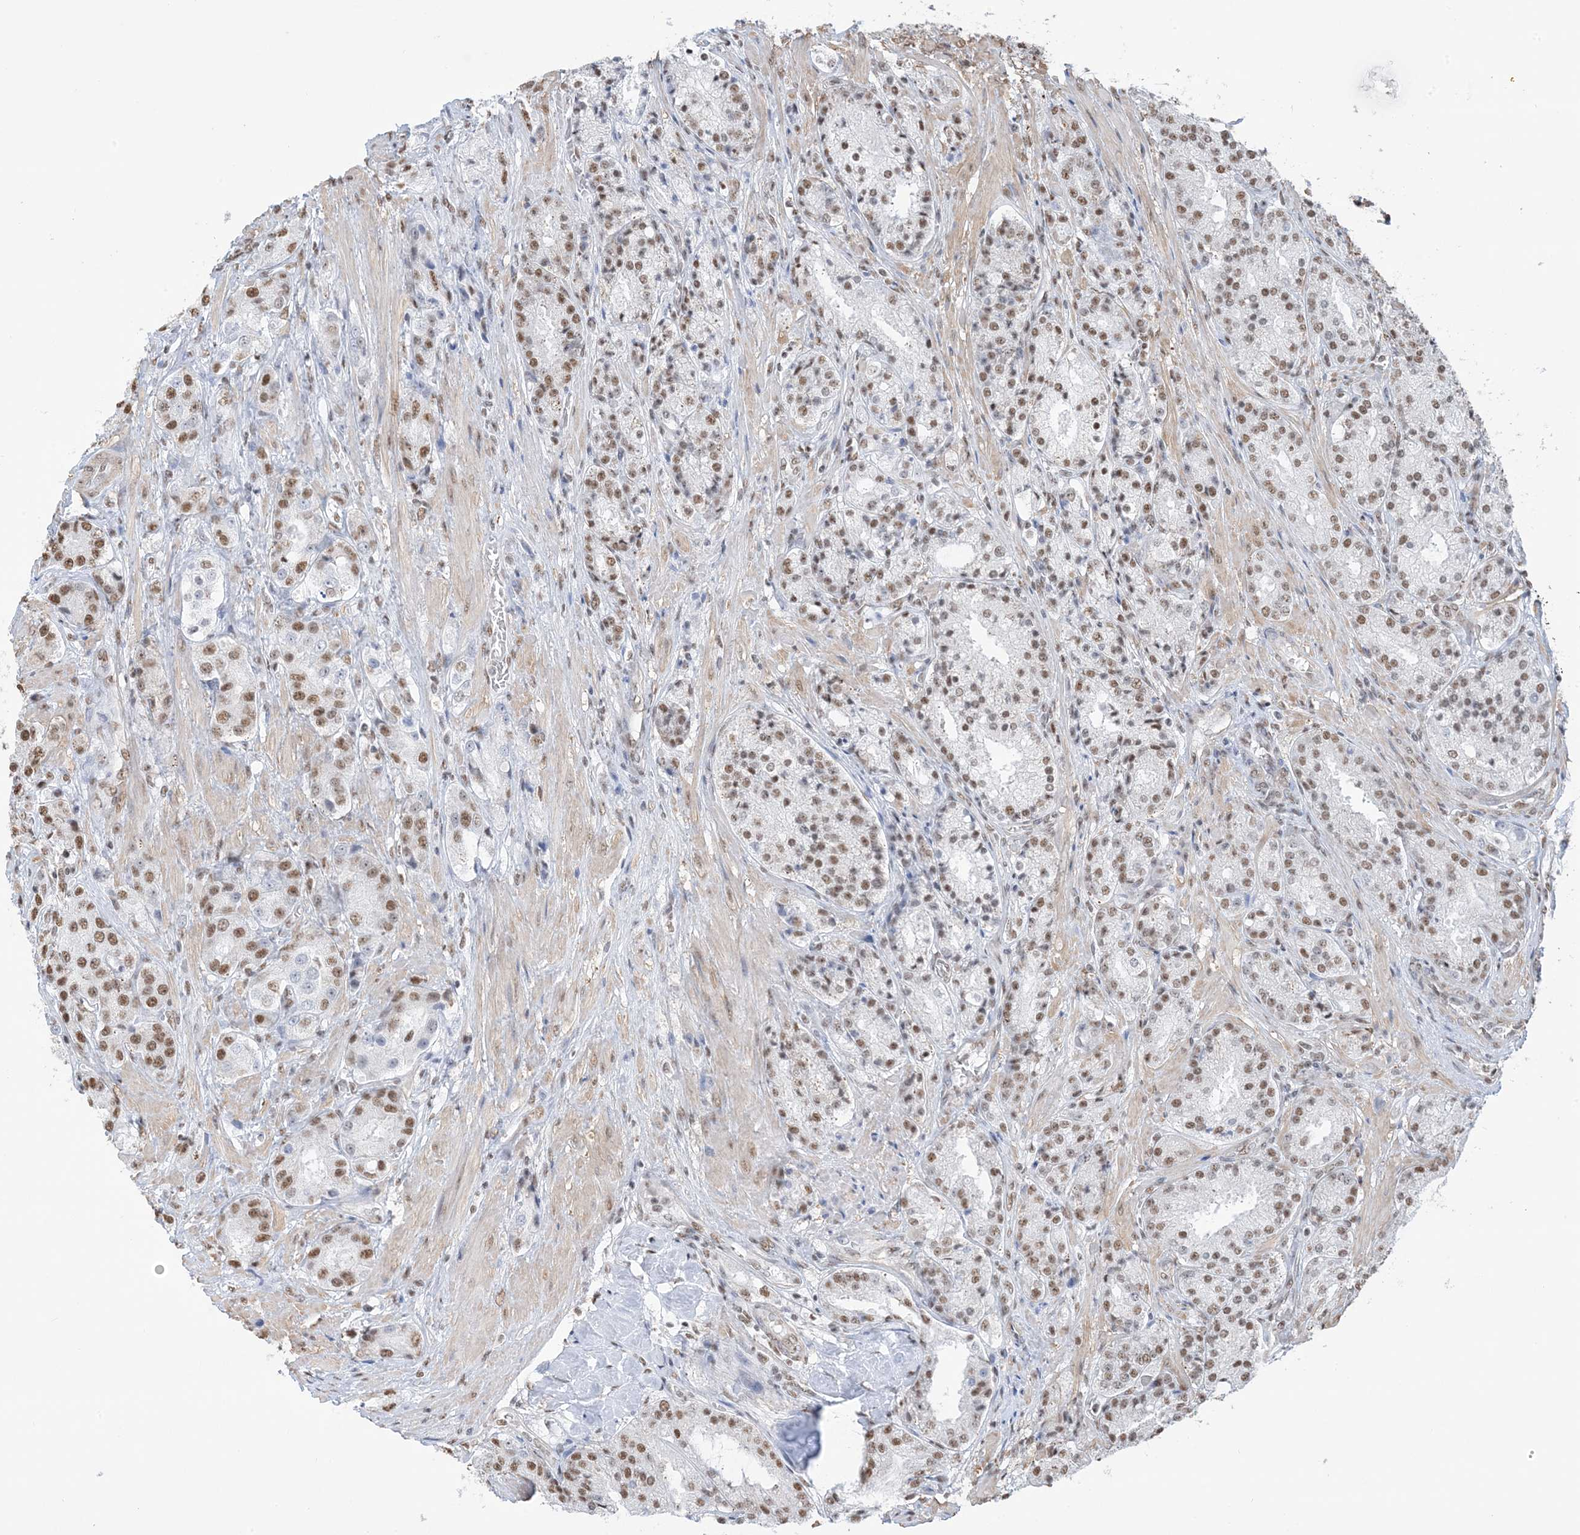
{"staining": {"intensity": "moderate", "quantity": ">75%", "location": "nuclear"}, "tissue": "prostate cancer", "cell_type": "Tumor cells", "image_type": "cancer", "snomed": [{"axis": "morphology", "description": "Adenocarcinoma, High grade"}, {"axis": "topography", "description": "Prostate"}], "caption": "Protein expression analysis of prostate cancer exhibits moderate nuclear staining in about >75% of tumor cells.", "gene": "ZNF792", "patient": {"sex": "male", "age": 60}}